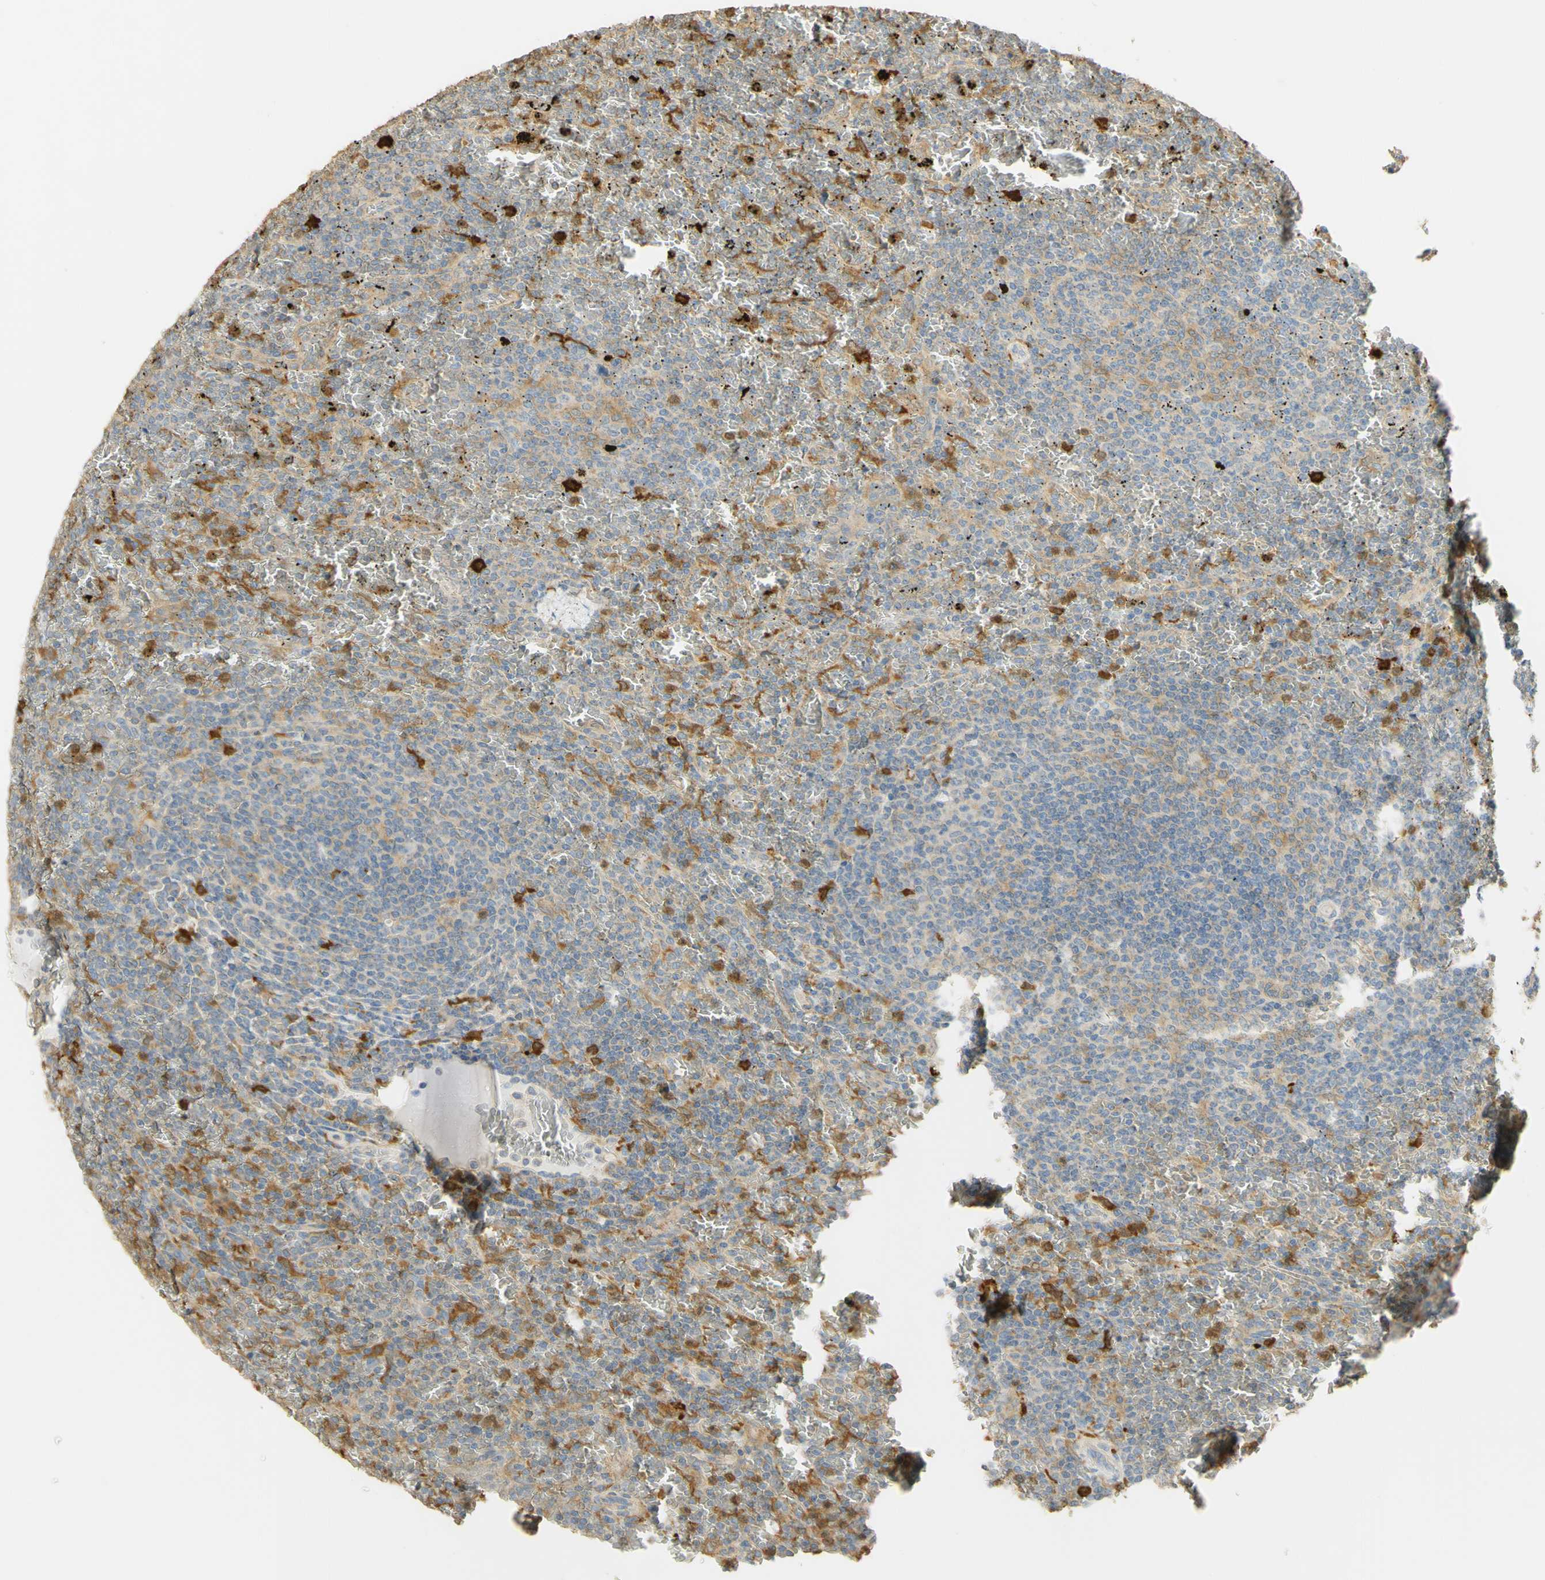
{"staining": {"intensity": "moderate", "quantity": "25%-75%", "location": "cytoplasmic/membranous"}, "tissue": "lymphoma", "cell_type": "Tumor cells", "image_type": "cancer", "snomed": [{"axis": "morphology", "description": "Malignant lymphoma, non-Hodgkin's type, Low grade"}, {"axis": "topography", "description": "Spleen"}], "caption": "A photomicrograph of human low-grade malignant lymphoma, non-Hodgkin's type stained for a protein shows moderate cytoplasmic/membranous brown staining in tumor cells.", "gene": "PAK1", "patient": {"sex": "female", "age": 77}}